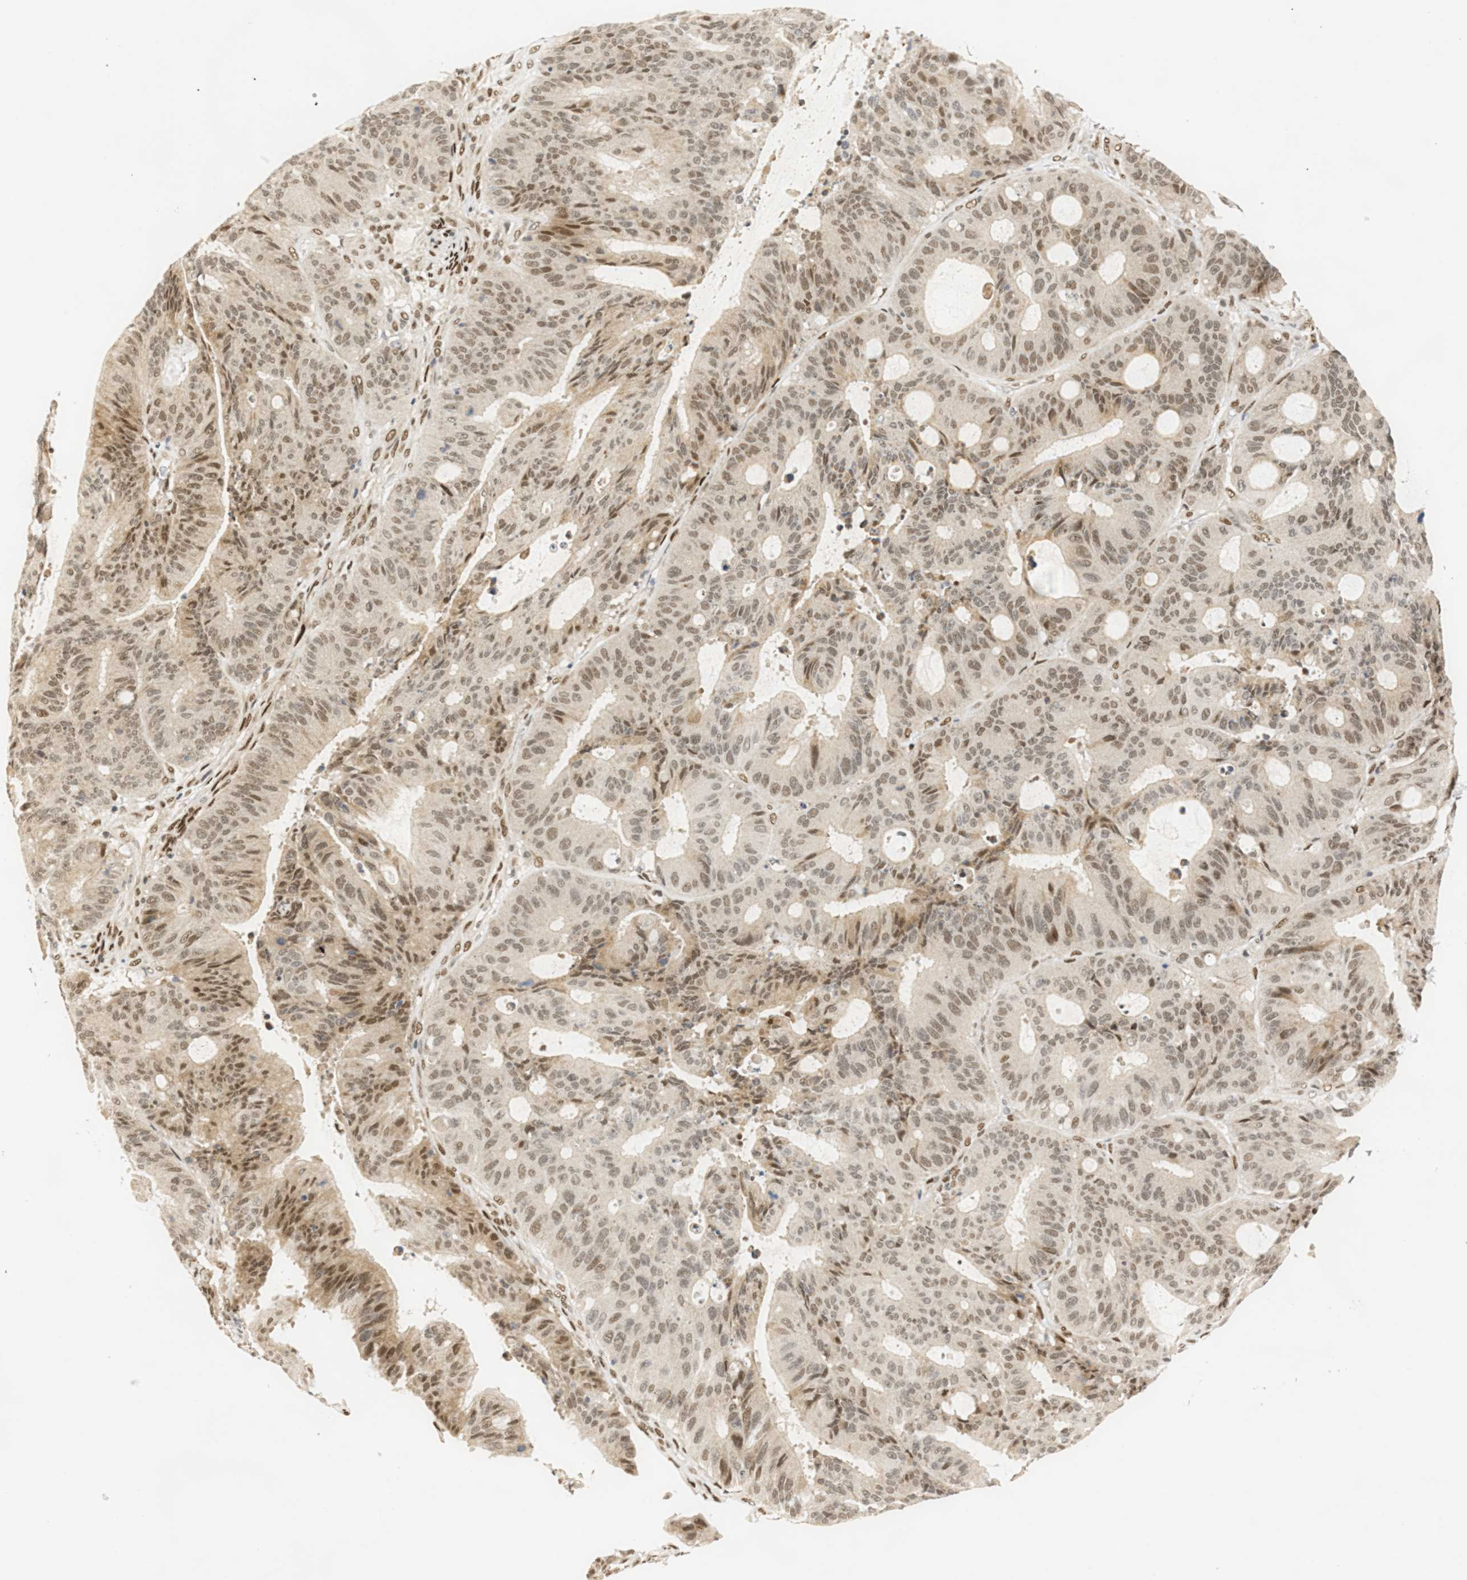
{"staining": {"intensity": "moderate", "quantity": ">75%", "location": "nuclear"}, "tissue": "liver cancer", "cell_type": "Tumor cells", "image_type": "cancer", "snomed": [{"axis": "morphology", "description": "Cholangiocarcinoma"}, {"axis": "topography", "description": "Liver"}], "caption": "Cholangiocarcinoma (liver) tissue exhibits moderate nuclear staining in approximately >75% of tumor cells", "gene": "SSBP2", "patient": {"sex": "female", "age": 73}}